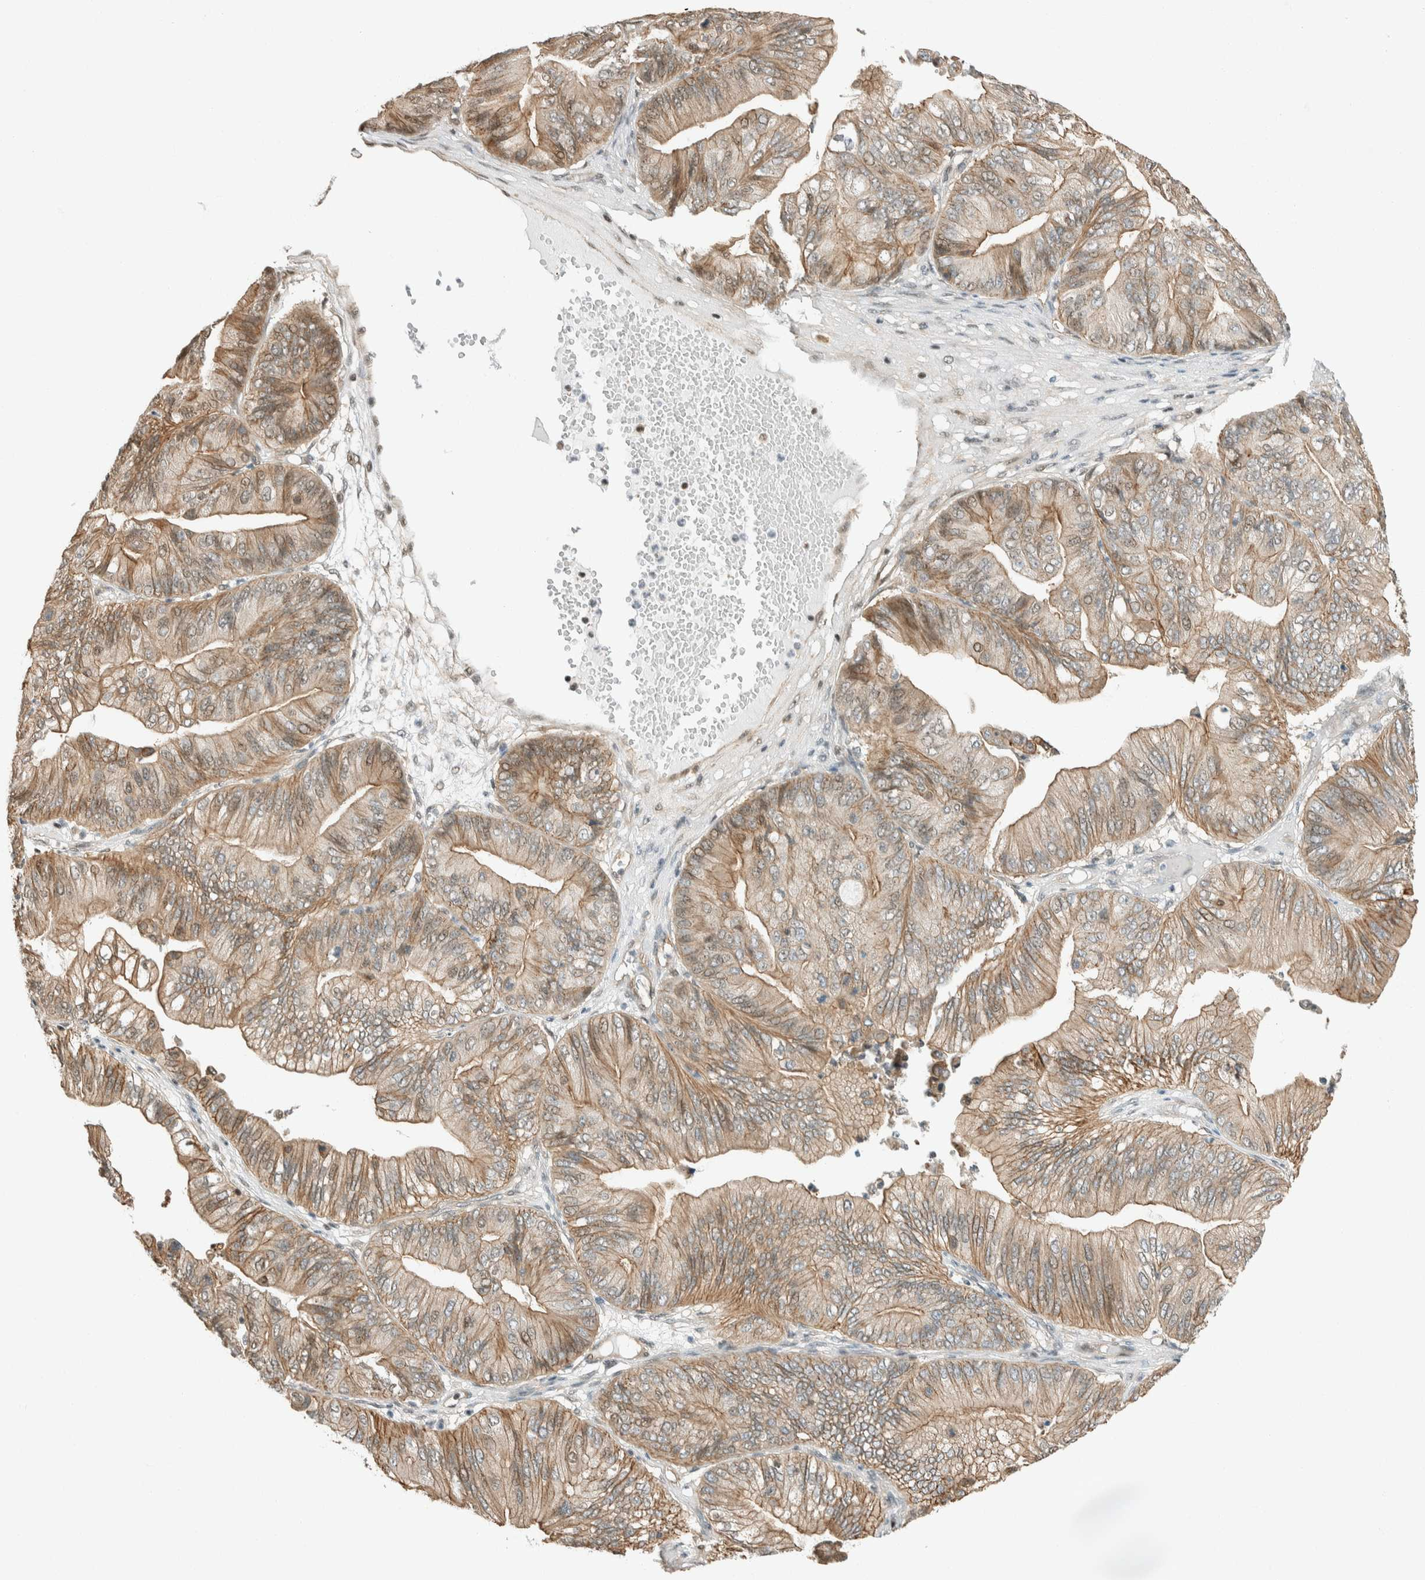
{"staining": {"intensity": "moderate", "quantity": ">75%", "location": "cytoplasmic/membranous,nuclear"}, "tissue": "ovarian cancer", "cell_type": "Tumor cells", "image_type": "cancer", "snomed": [{"axis": "morphology", "description": "Cystadenocarcinoma, mucinous, NOS"}, {"axis": "topography", "description": "Ovary"}], "caption": "Immunohistochemical staining of human ovarian cancer displays moderate cytoplasmic/membranous and nuclear protein expression in about >75% of tumor cells.", "gene": "NIBAN2", "patient": {"sex": "female", "age": 61}}